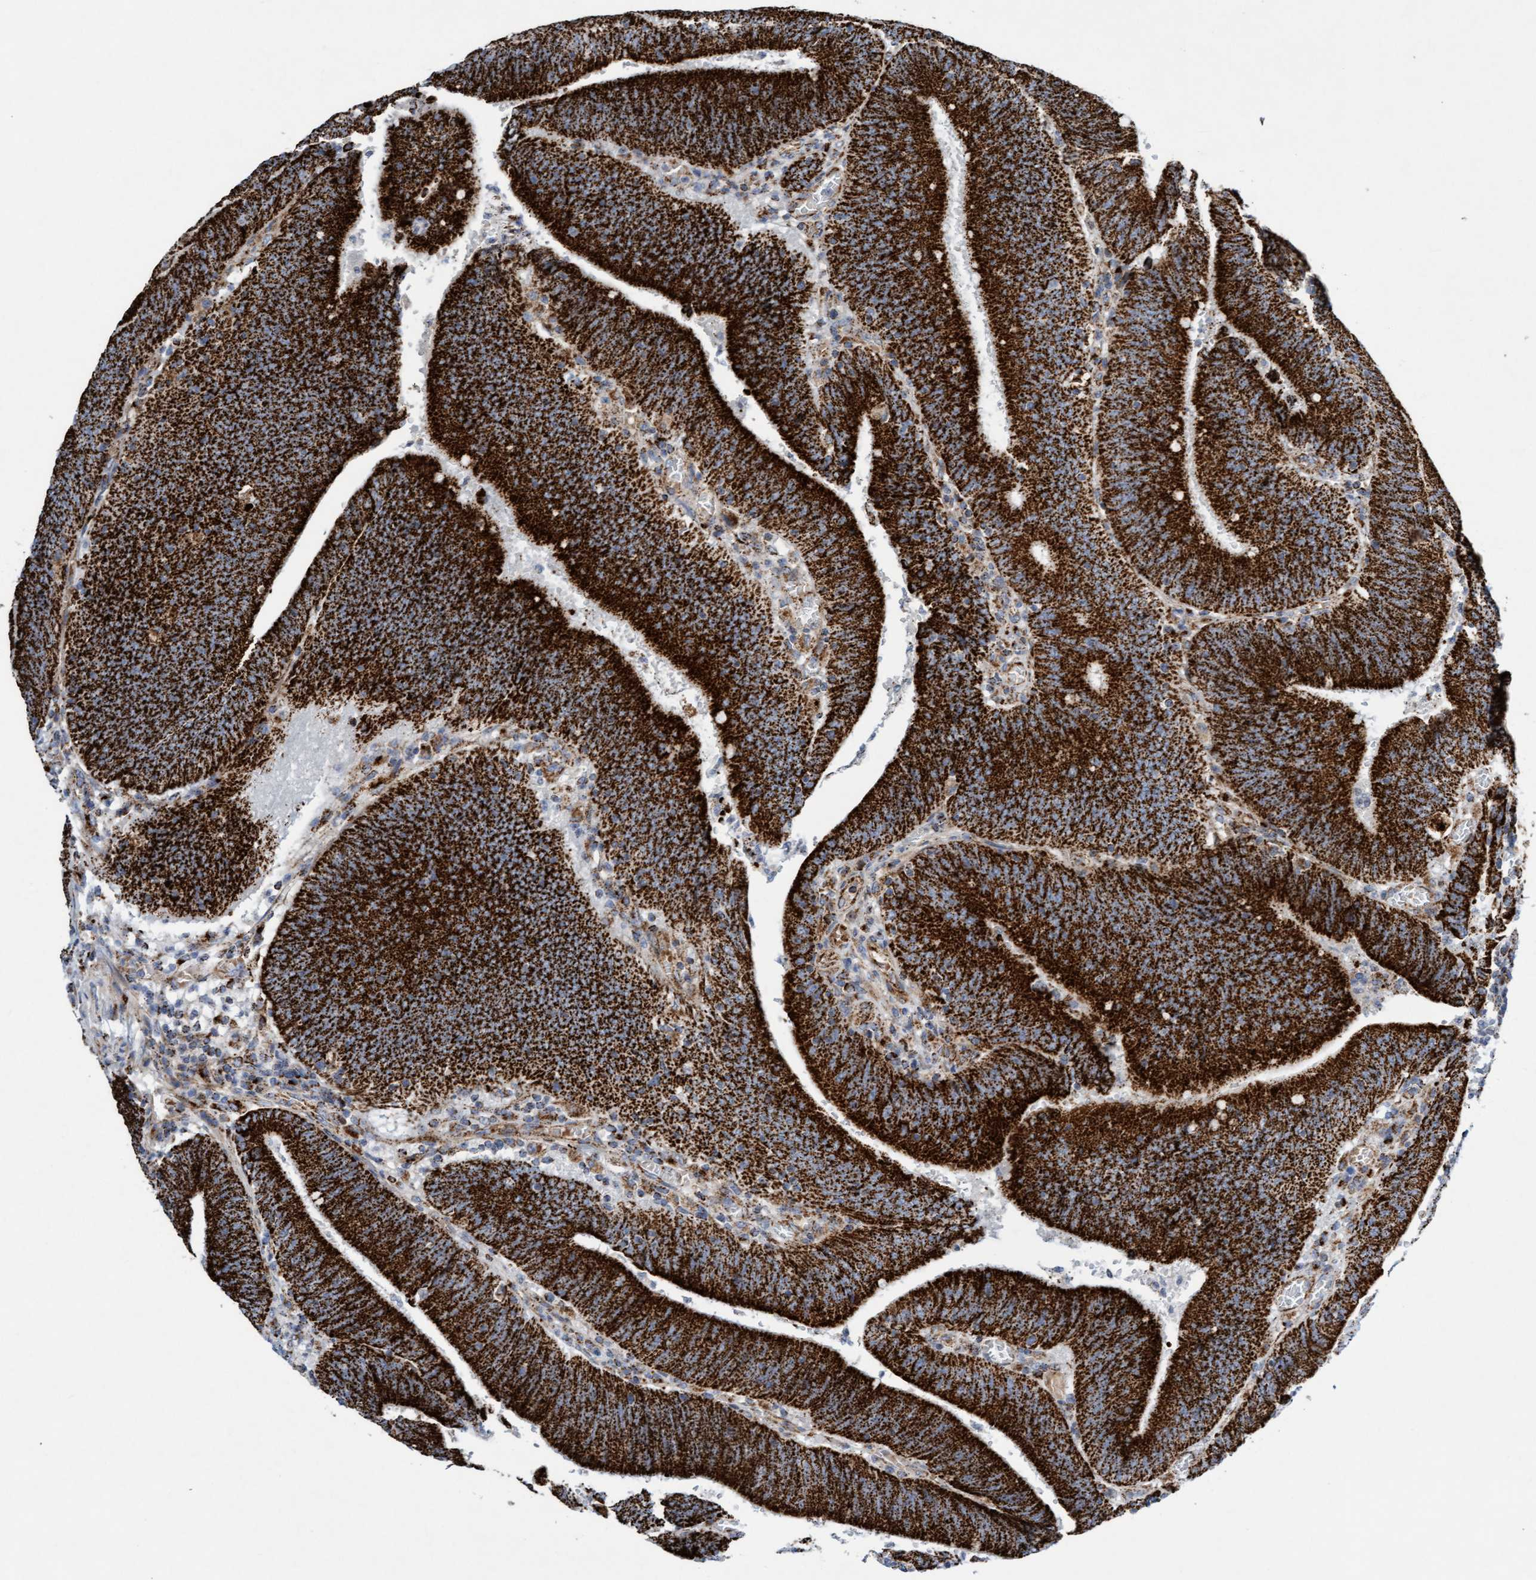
{"staining": {"intensity": "strong", "quantity": ">75%", "location": "cytoplasmic/membranous"}, "tissue": "colorectal cancer", "cell_type": "Tumor cells", "image_type": "cancer", "snomed": [{"axis": "morphology", "description": "Normal tissue, NOS"}, {"axis": "morphology", "description": "Adenocarcinoma, NOS"}, {"axis": "topography", "description": "Rectum"}], "caption": "The photomicrograph displays staining of colorectal cancer, revealing strong cytoplasmic/membranous protein positivity (brown color) within tumor cells.", "gene": "GGTA1", "patient": {"sex": "female", "age": 66}}